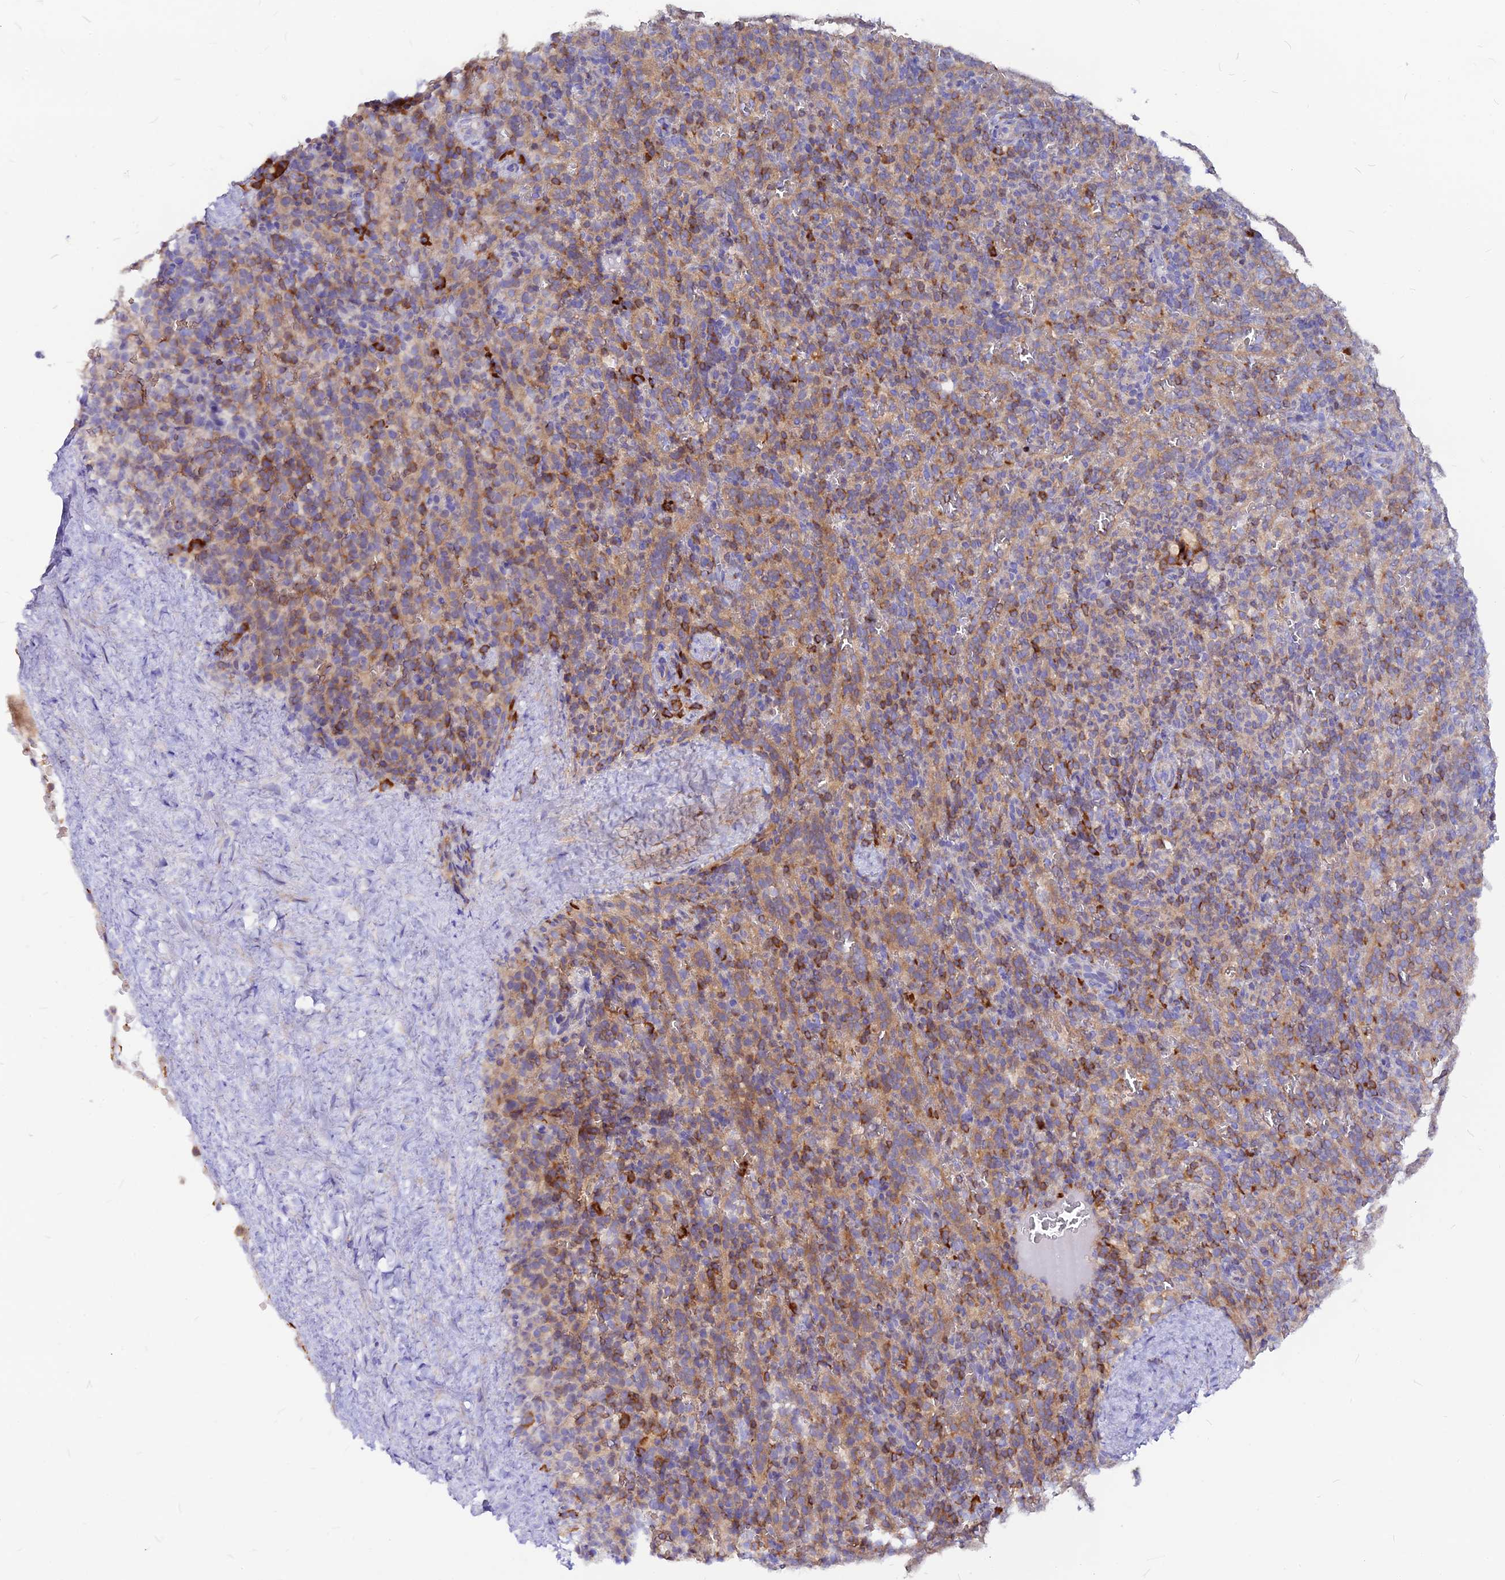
{"staining": {"intensity": "strong", "quantity": "<25%", "location": "cytoplasmic/membranous"}, "tissue": "spleen", "cell_type": "Cells in red pulp", "image_type": "normal", "snomed": [{"axis": "morphology", "description": "Normal tissue, NOS"}, {"axis": "topography", "description": "Spleen"}], "caption": "Protein positivity by immunohistochemistry exhibits strong cytoplasmic/membranous staining in approximately <25% of cells in red pulp in normal spleen. (IHC, brightfield microscopy, high magnification).", "gene": "DENND2D", "patient": {"sex": "female", "age": 21}}